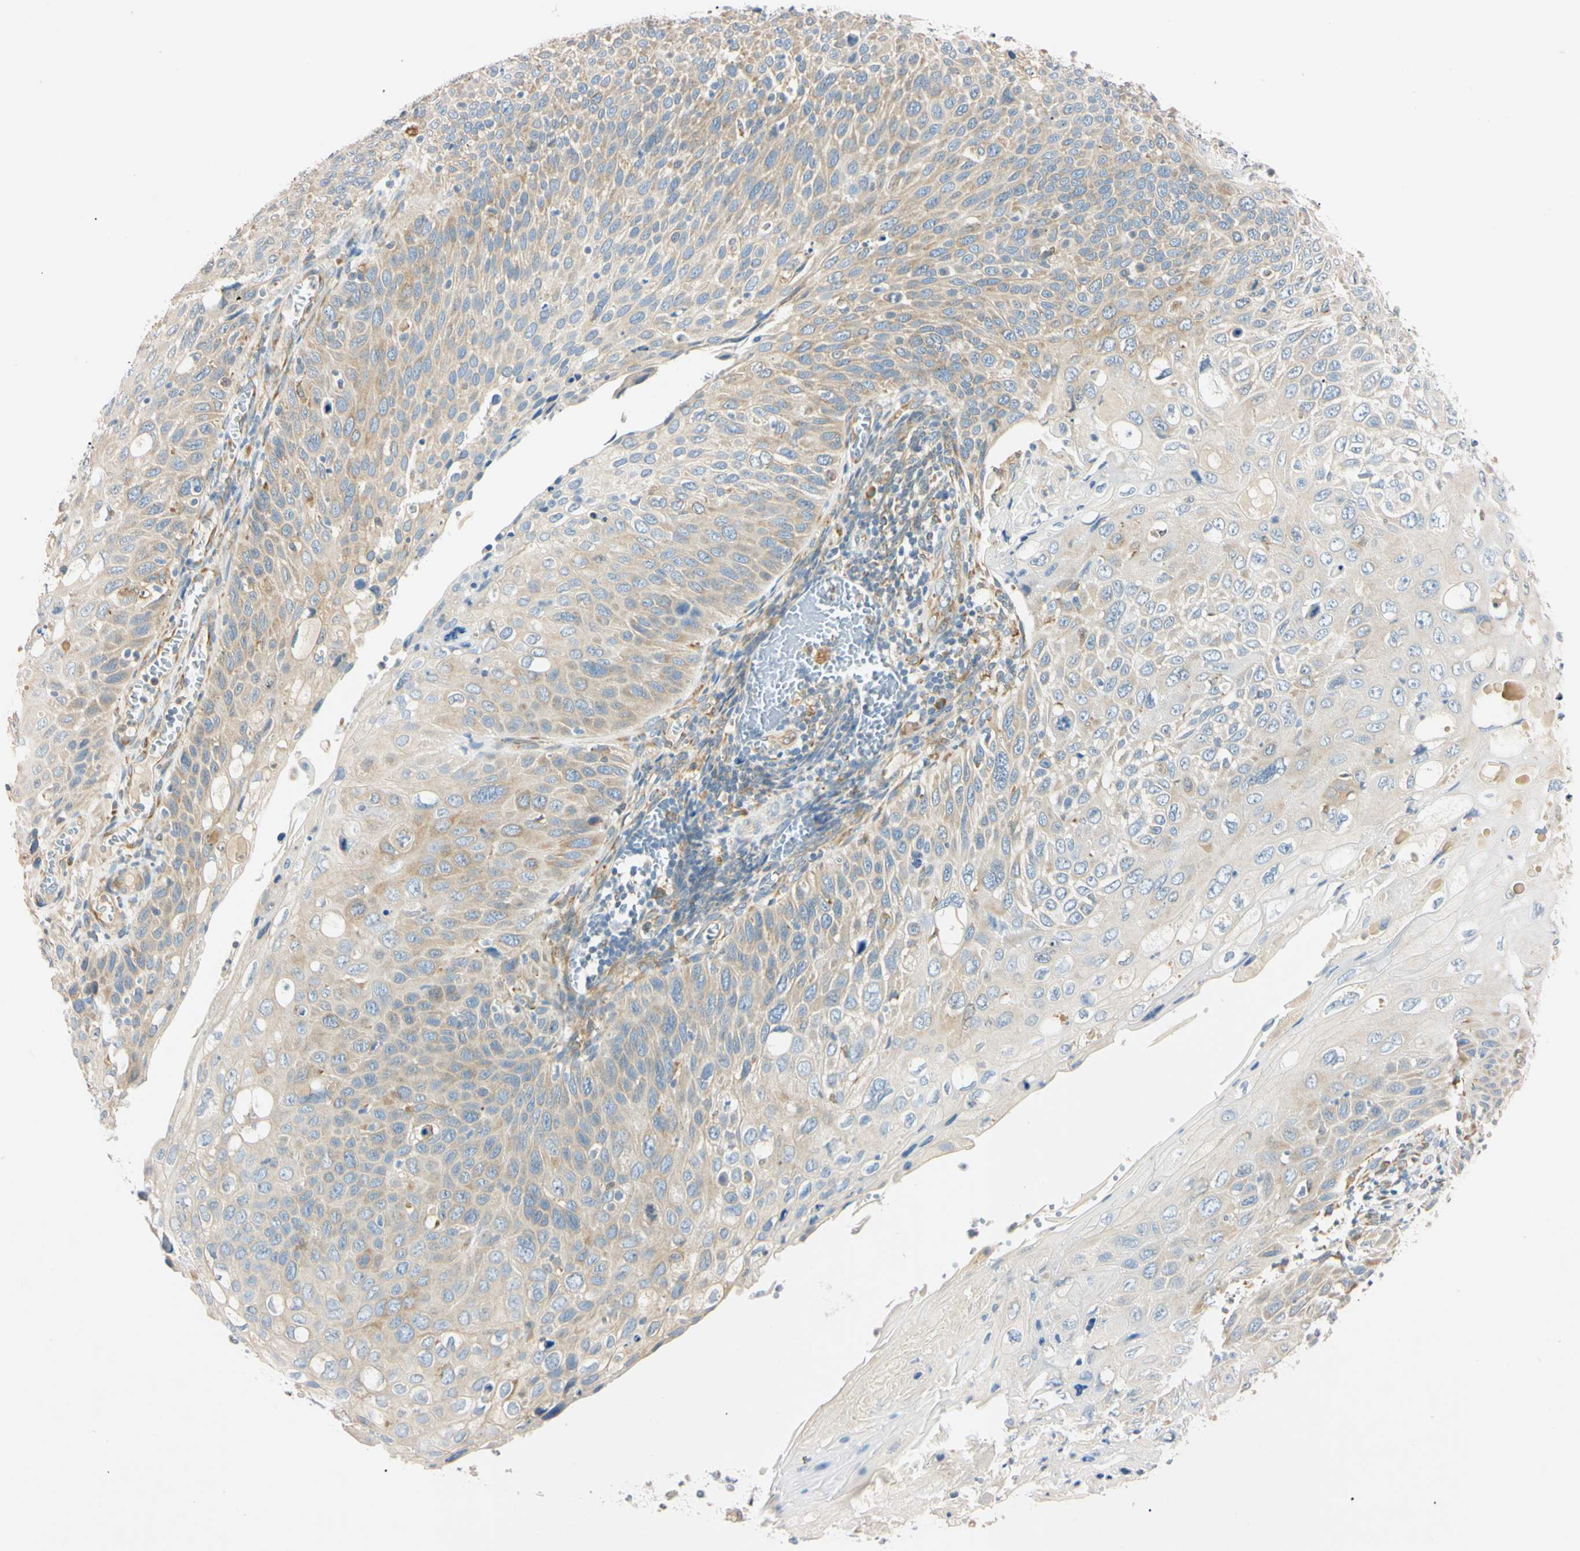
{"staining": {"intensity": "weak", "quantity": "25%-75%", "location": "cytoplasmic/membranous"}, "tissue": "cervical cancer", "cell_type": "Tumor cells", "image_type": "cancer", "snomed": [{"axis": "morphology", "description": "Squamous cell carcinoma, NOS"}, {"axis": "topography", "description": "Cervix"}], "caption": "This photomicrograph displays cervical cancer (squamous cell carcinoma) stained with immunohistochemistry (IHC) to label a protein in brown. The cytoplasmic/membranous of tumor cells show weak positivity for the protein. Nuclei are counter-stained blue.", "gene": "DNAJB12", "patient": {"sex": "female", "age": 70}}